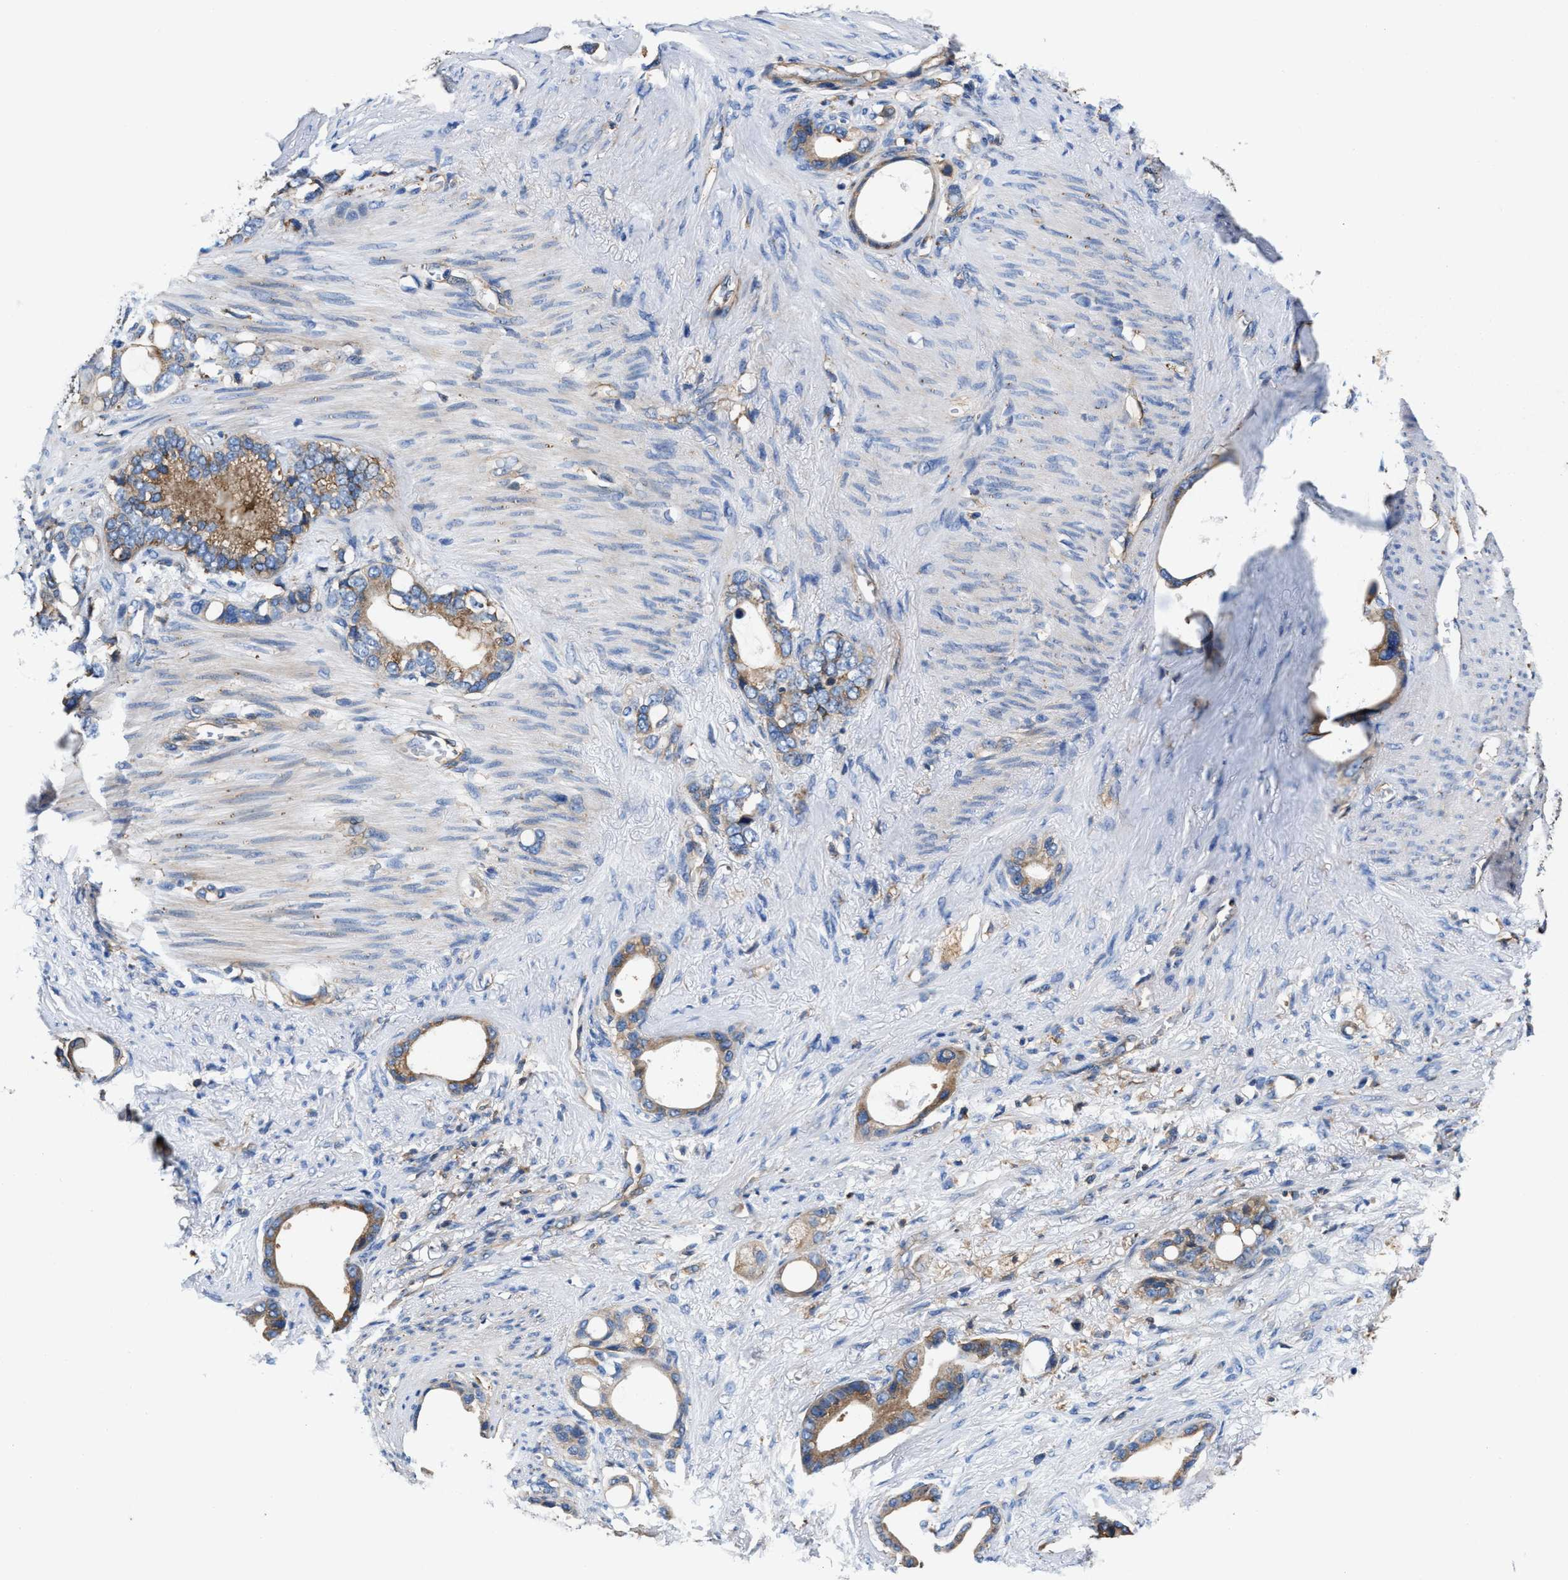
{"staining": {"intensity": "moderate", "quantity": ">75%", "location": "cytoplasmic/membranous"}, "tissue": "stomach cancer", "cell_type": "Tumor cells", "image_type": "cancer", "snomed": [{"axis": "morphology", "description": "Adenocarcinoma, NOS"}, {"axis": "topography", "description": "Stomach"}], "caption": "Stomach adenocarcinoma tissue reveals moderate cytoplasmic/membranous expression in approximately >75% of tumor cells, visualized by immunohistochemistry. Nuclei are stained in blue.", "gene": "PPP1R9B", "patient": {"sex": "female", "age": 75}}